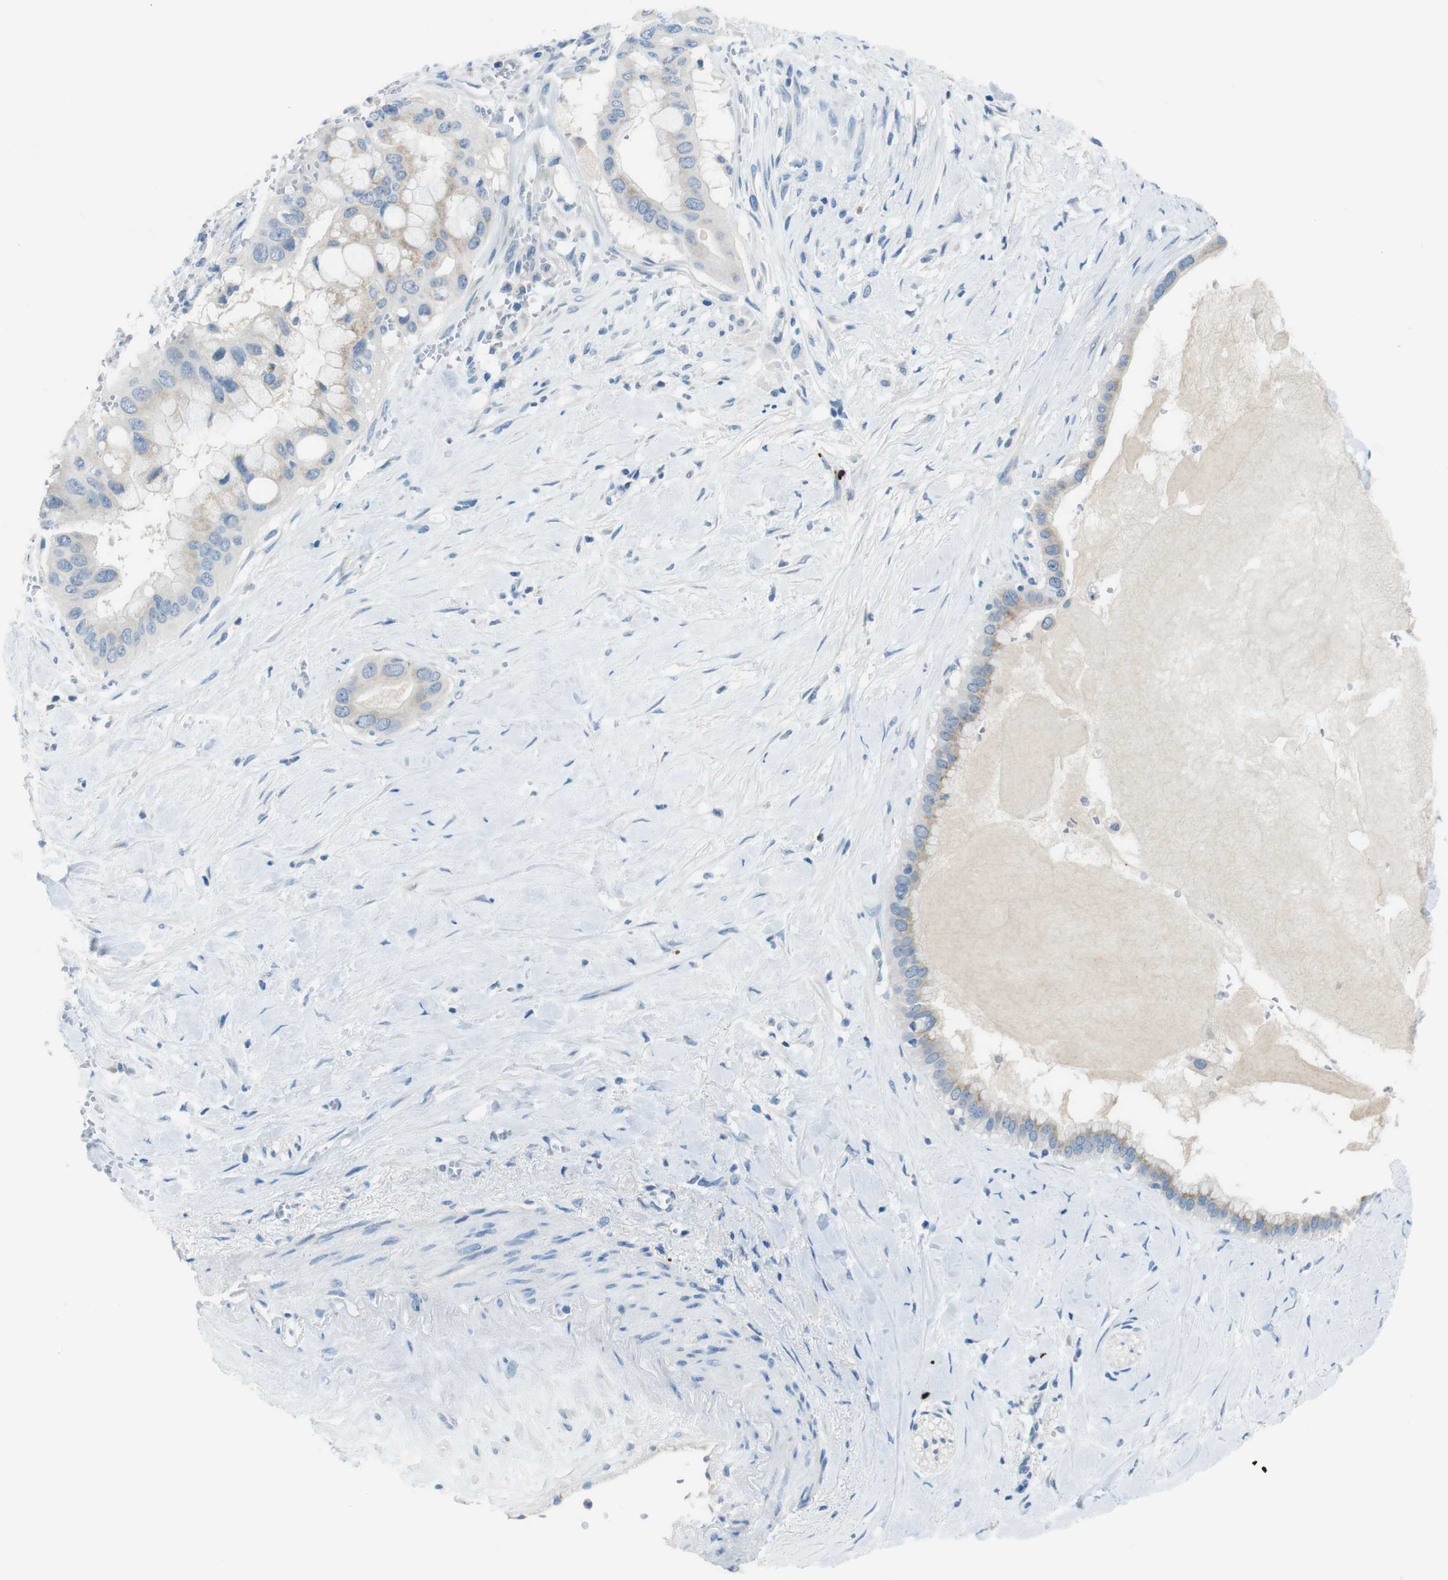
{"staining": {"intensity": "negative", "quantity": "none", "location": "none"}, "tissue": "pancreatic cancer", "cell_type": "Tumor cells", "image_type": "cancer", "snomed": [{"axis": "morphology", "description": "Adenocarcinoma, NOS"}, {"axis": "topography", "description": "Pancreas"}], "caption": "Immunohistochemical staining of pancreatic adenocarcinoma displays no significant positivity in tumor cells.", "gene": "SLC35A3", "patient": {"sex": "male", "age": 55}}